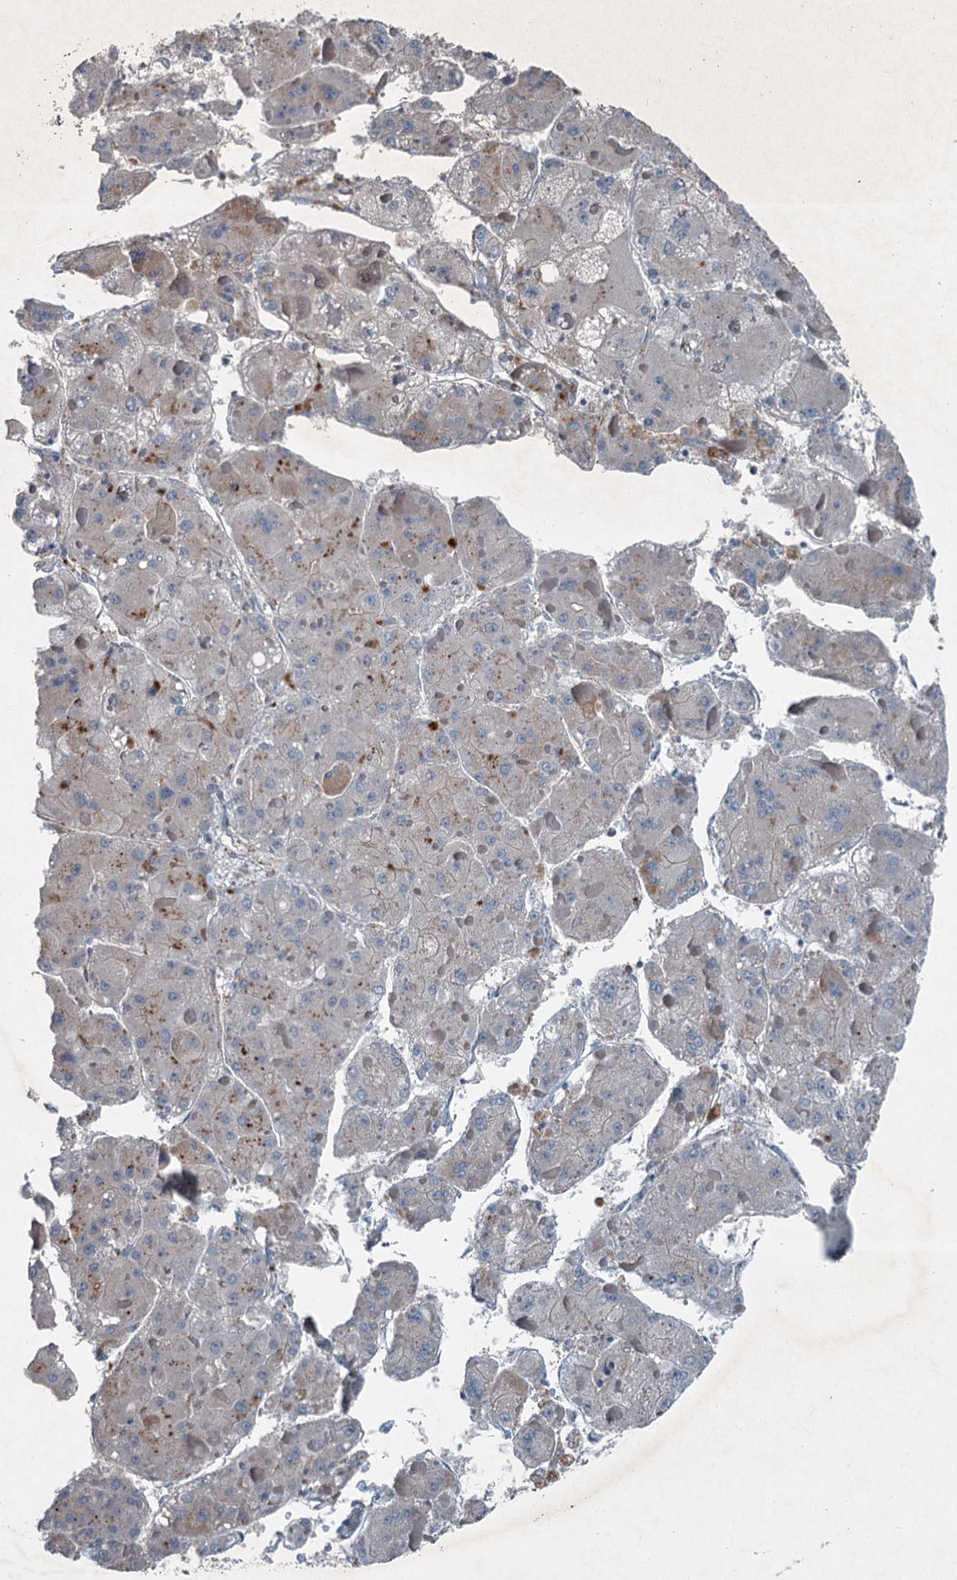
{"staining": {"intensity": "weak", "quantity": "<25%", "location": "cytoplasmic/membranous"}, "tissue": "liver cancer", "cell_type": "Tumor cells", "image_type": "cancer", "snomed": [{"axis": "morphology", "description": "Carcinoma, Hepatocellular, NOS"}, {"axis": "topography", "description": "Liver"}], "caption": "Immunohistochemistry image of human liver cancer (hepatocellular carcinoma) stained for a protein (brown), which exhibits no positivity in tumor cells.", "gene": "AXL", "patient": {"sex": "female", "age": 73}}